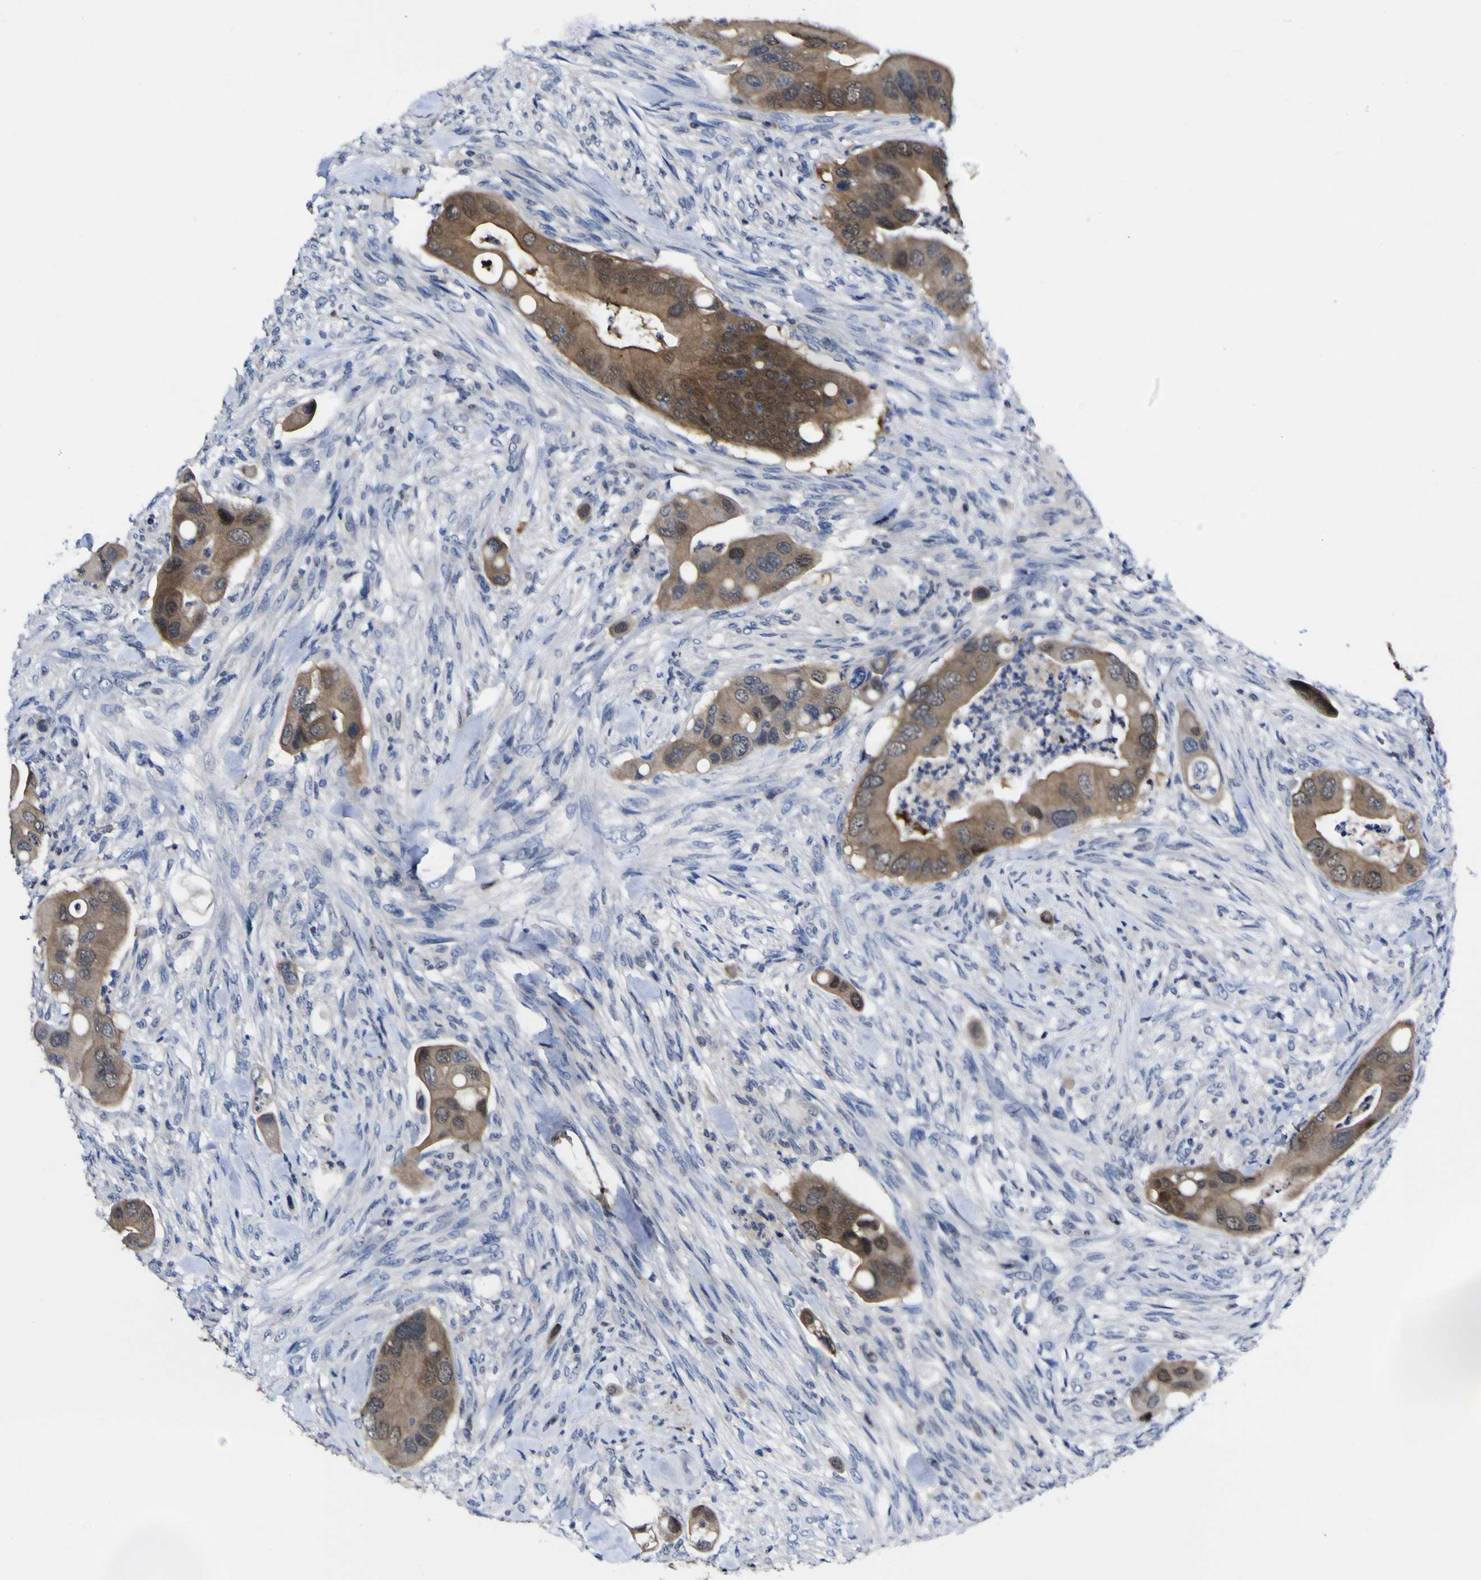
{"staining": {"intensity": "moderate", "quantity": ">75%", "location": "cytoplasmic/membranous"}, "tissue": "colorectal cancer", "cell_type": "Tumor cells", "image_type": "cancer", "snomed": [{"axis": "morphology", "description": "Adenocarcinoma, NOS"}, {"axis": "topography", "description": "Rectum"}], "caption": "Adenocarcinoma (colorectal) was stained to show a protein in brown. There is medium levels of moderate cytoplasmic/membranous staining in about >75% of tumor cells. The protein of interest is stained brown, and the nuclei are stained in blue (DAB IHC with brightfield microscopy, high magnification).", "gene": "CASP6", "patient": {"sex": "female", "age": 57}}